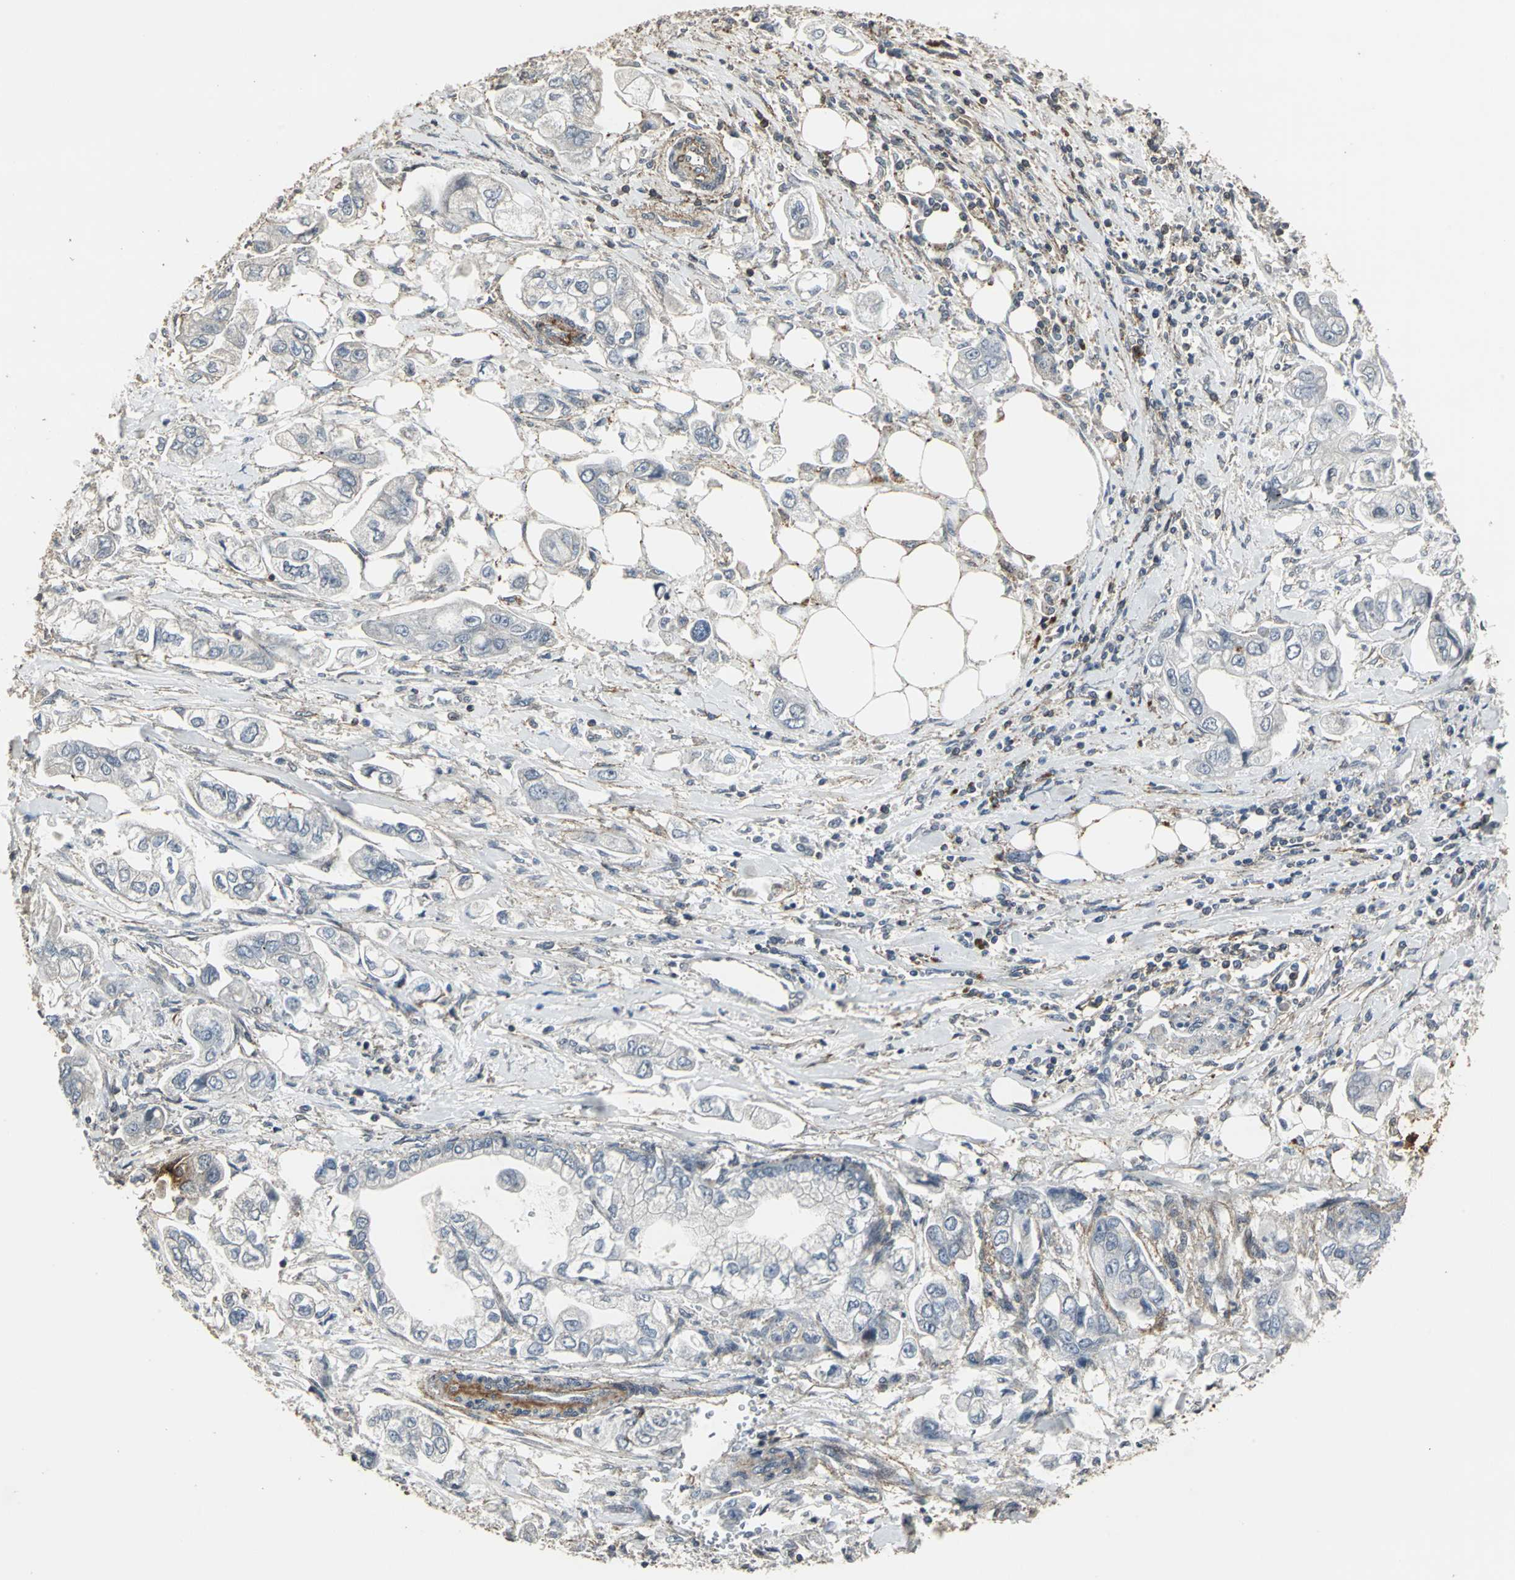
{"staining": {"intensity": "negative", "quantity": "none", "location": "none"}, "tissue": "stomach cancer", "cell_type": "Tumor cells", "image_type": "cancer", "snomed": [{"axis": "morphology", "description": "Adenocarcinoma, NOS"}, {"axis": "topography", "description": "Stomach"}], "caption": "The micrograph demonstrates no significant expression in tumor cells of stomach cancer (adenocarcinoma).", "gene": "DNAJB4", "patient": {"sex": "male", "age": 62}}